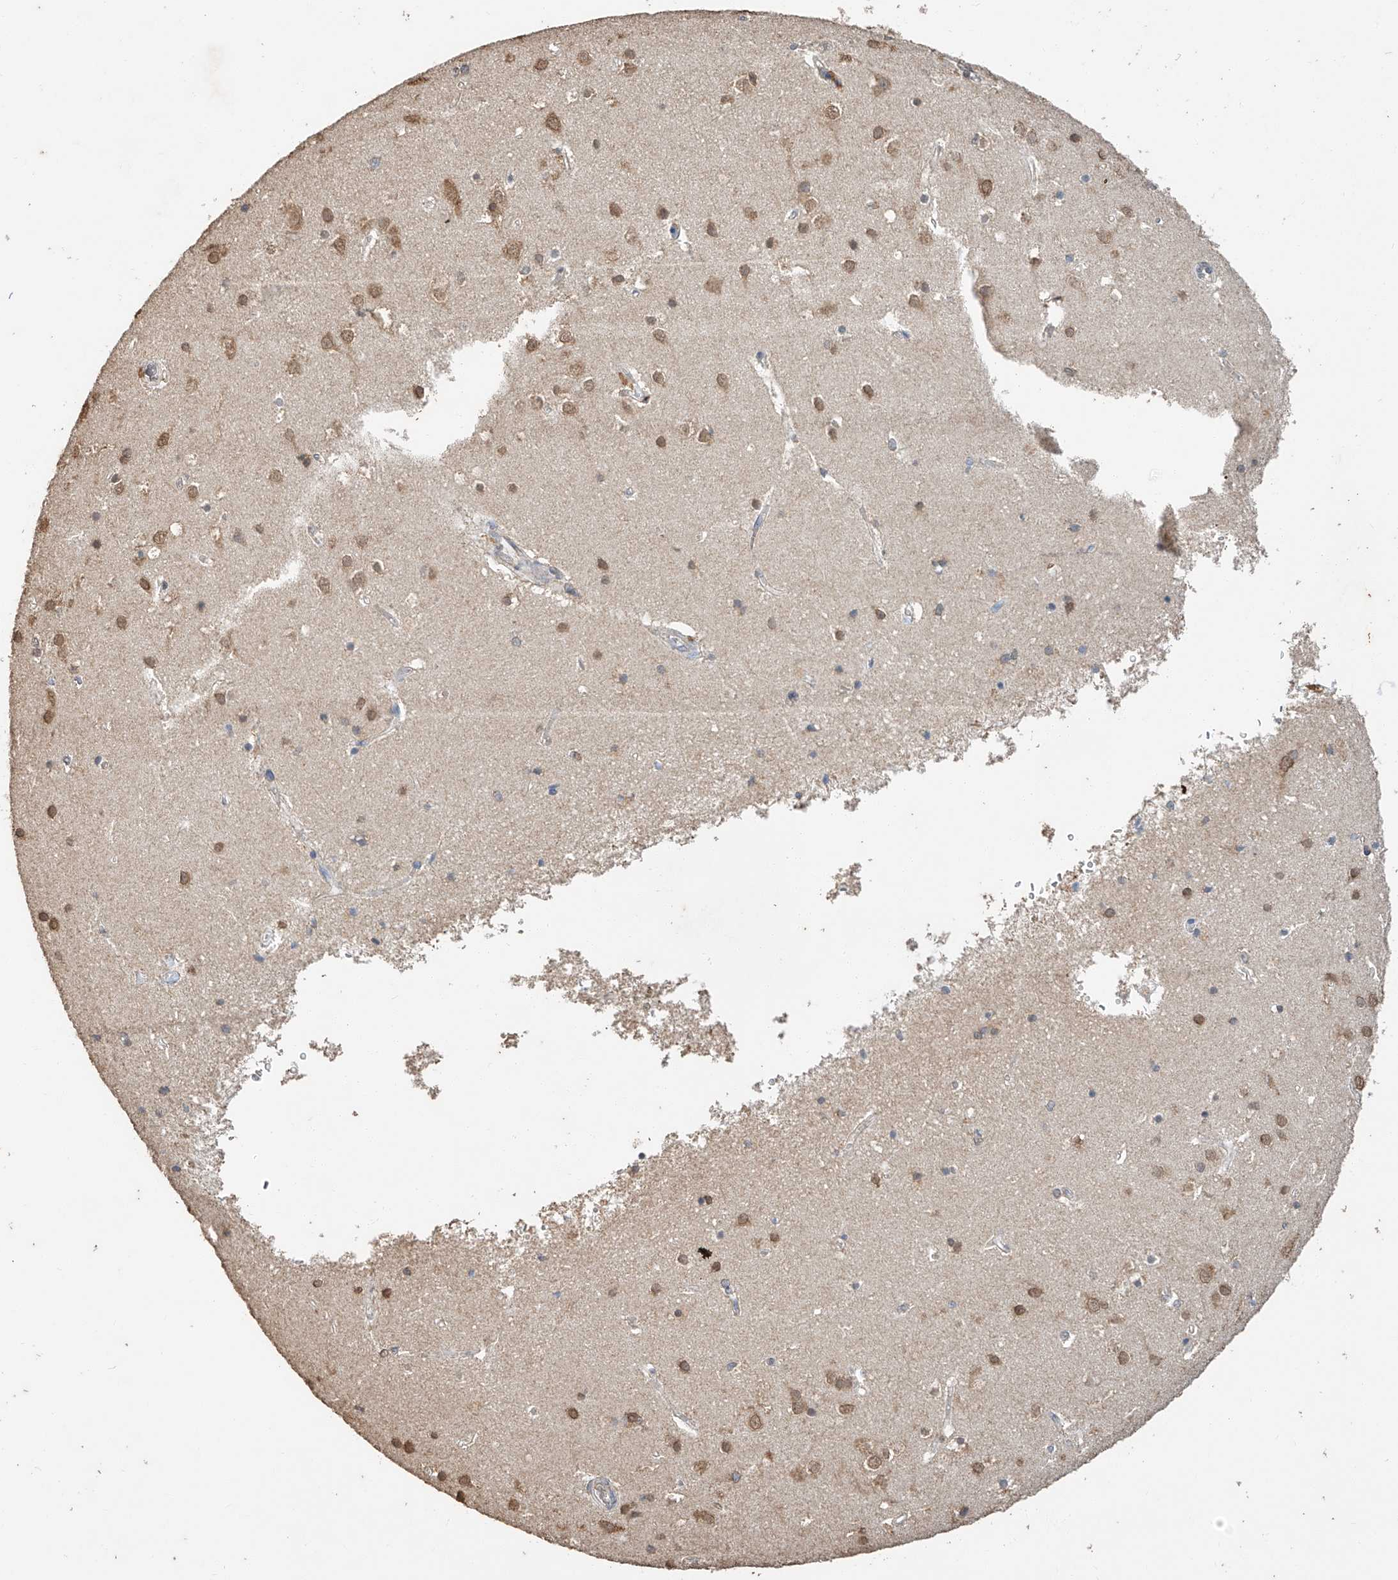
{"staining": {"intensity": "negative", "quantity": "none", "location": "none"}, "tissue": "cerebral cortex", "cell_type": "Endothelial cells", "image_type": "normal", "snomed": [{"axis": "morphology", "description": "Normal tissue, NOS"}, {"axis": "topography", "description": "Cerebral cortex"}], "caption": "Endothelial cells are negative for protein expression in unremarkable human cerebral cortex. (DAB (3,3'-diaminobenzidine) IHC with hematoxylin counter stain).", "gene": "CERS4", "patient": {"sex": "male", "age": 54}}